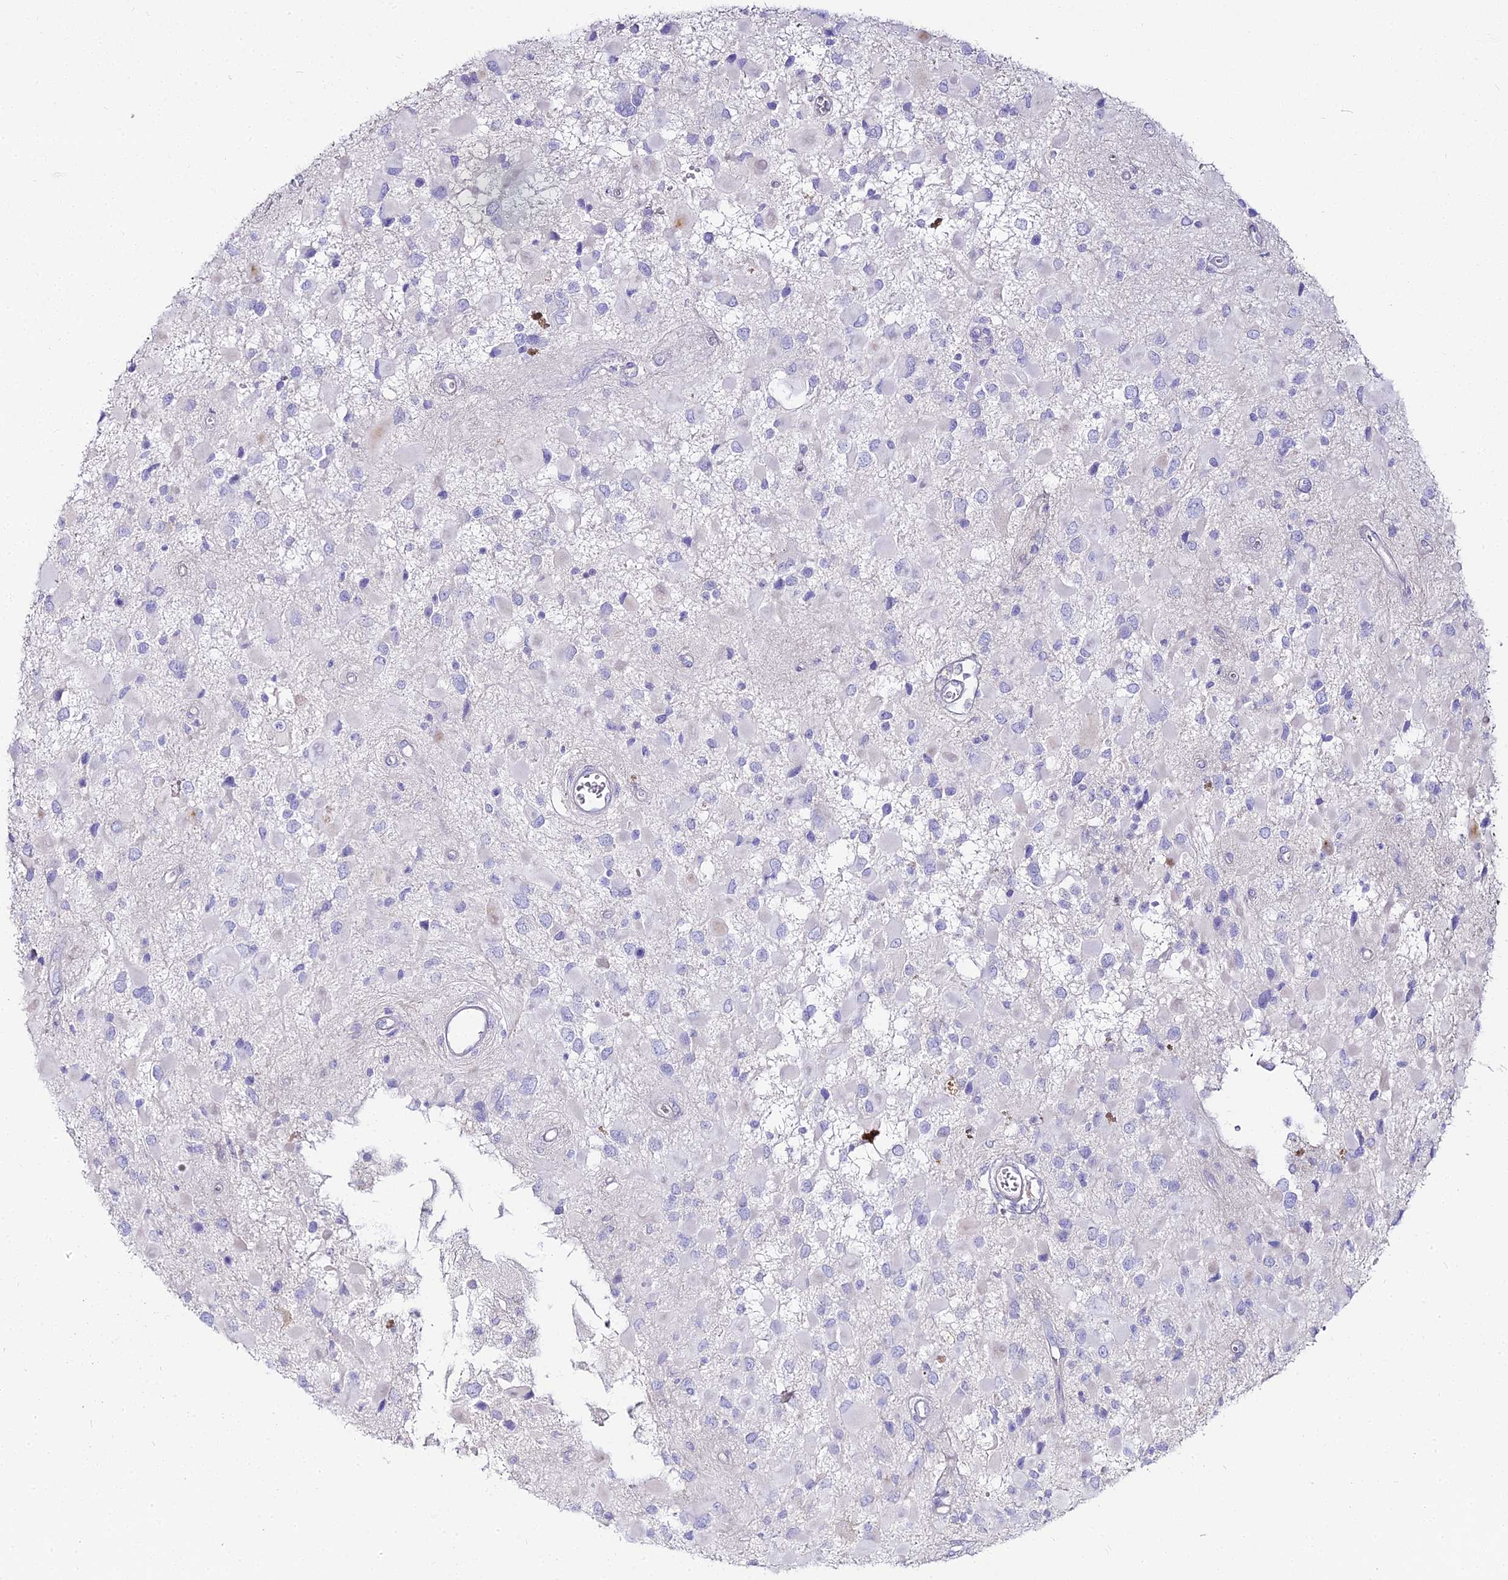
{"staining": {"intensity": "negative", "quantity": "none", "location": "none"}, "tissue": "glioma", "cell_type": "Tumor cells", "image_type": "cancer", "snomed": [{"axis": "morphology", "description": "Glioma, malignant, High grade"}, {"axis": "topography", "description": "Brain"}], "caption": "Malignant high-grade glioma was stained to show a protein in brown. There is no significant positivity in tumor cells.", "gene": "ALPG", "patient": {"sex": "male", "age": 53}}